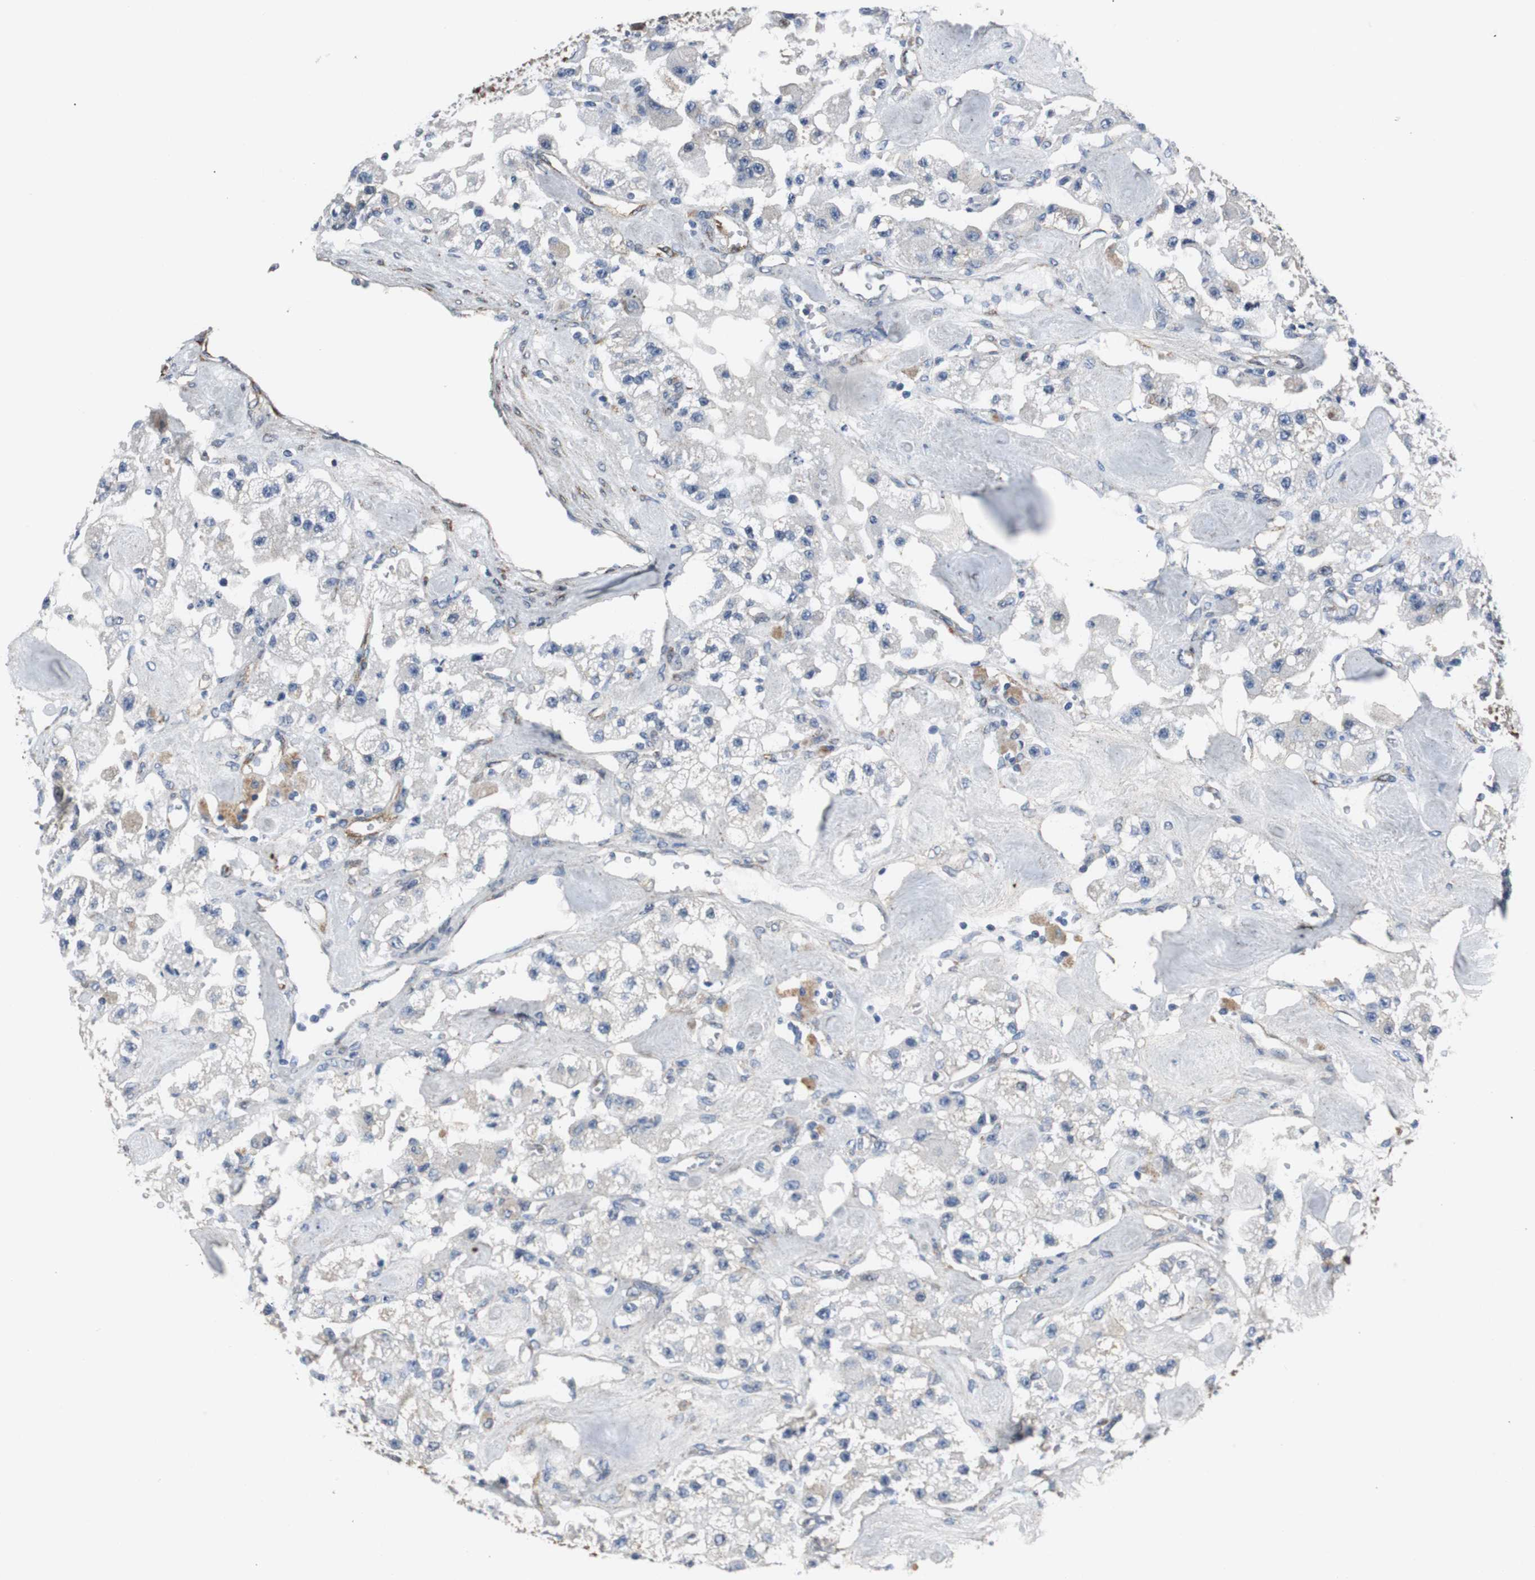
{"staining": {"intensity": "negative", "quantity": "none", "location": "none"}, "tissue": "carcinoid", "cell_type": "Tumor cells", "image_type": "cancer", "snomed": [{"axis": "morphology", "description": "Carcinoid, malignant, NOS"}, {"axis": "topography", "description": "Pancreas"}], "caption": "Malignant carcinoid was stained to show a protein in brown. There is no significant expression in tumor cells.", "gene": "ISCU", "patient": {"sex": "male", "age": 41}}